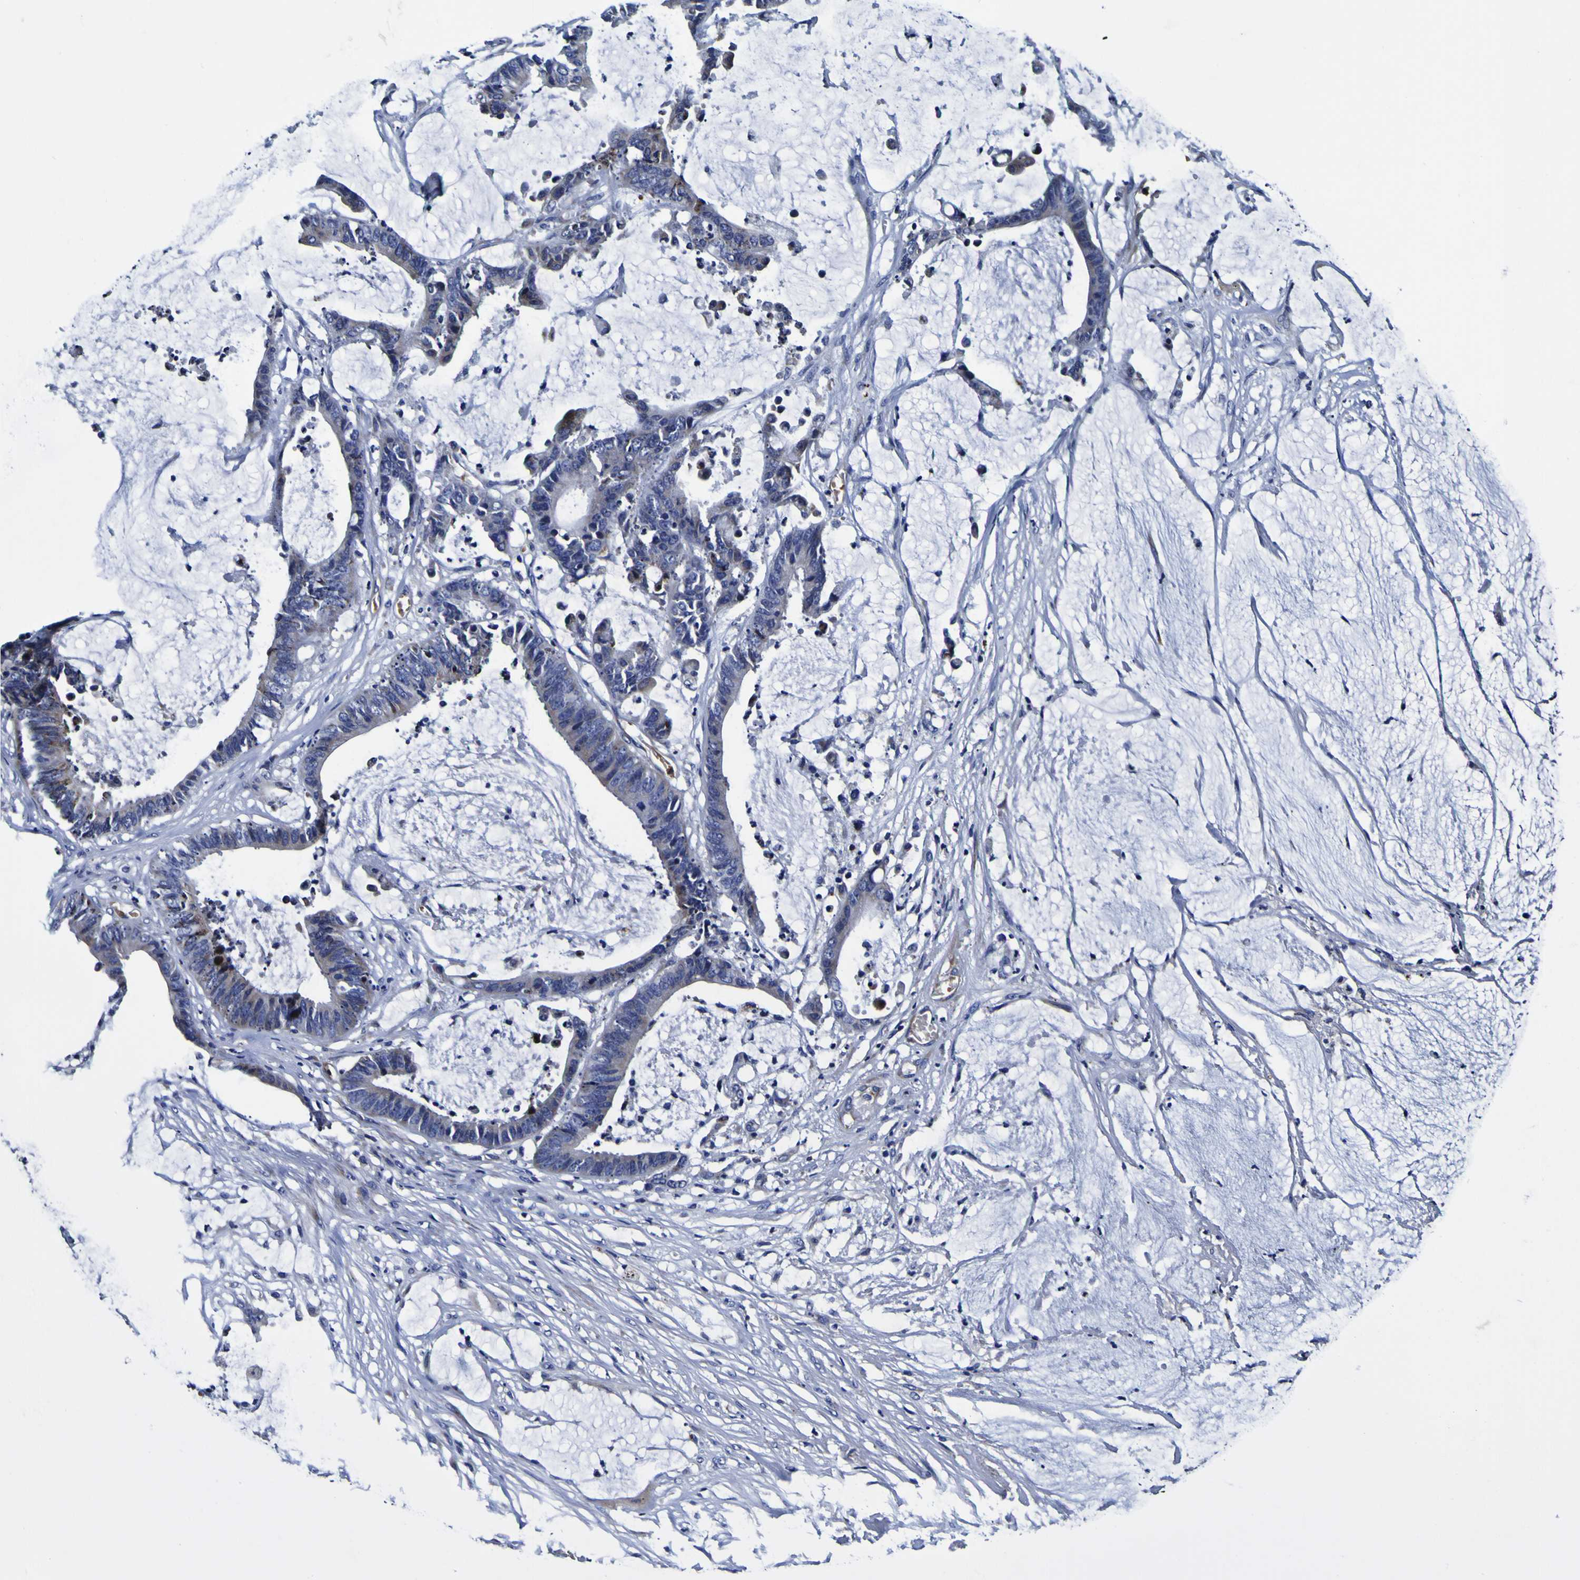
{"staining": {"intensity": "weak", "quantity": "25%-75%", "location": "cytoplasmic/membranous"}, "tissue": "colorectal cancer", "cell_type": "Tumor cells", "image_type": "cancer", "snomed": [{"axis": "morphology", "description": "Adenocarcinoma, NOS"}, {"axis": "topography", "description": "Rectum"}], "caption": "This photomicrograph shows IHC staining of colorectal cancer (adenocarcinoma), with low weak cytoplasmic/membranous staining in approximately 25%-75% of tumor cells.", "gene": "PDLIM4", "patient": {"sex": "female", "age": 66}}